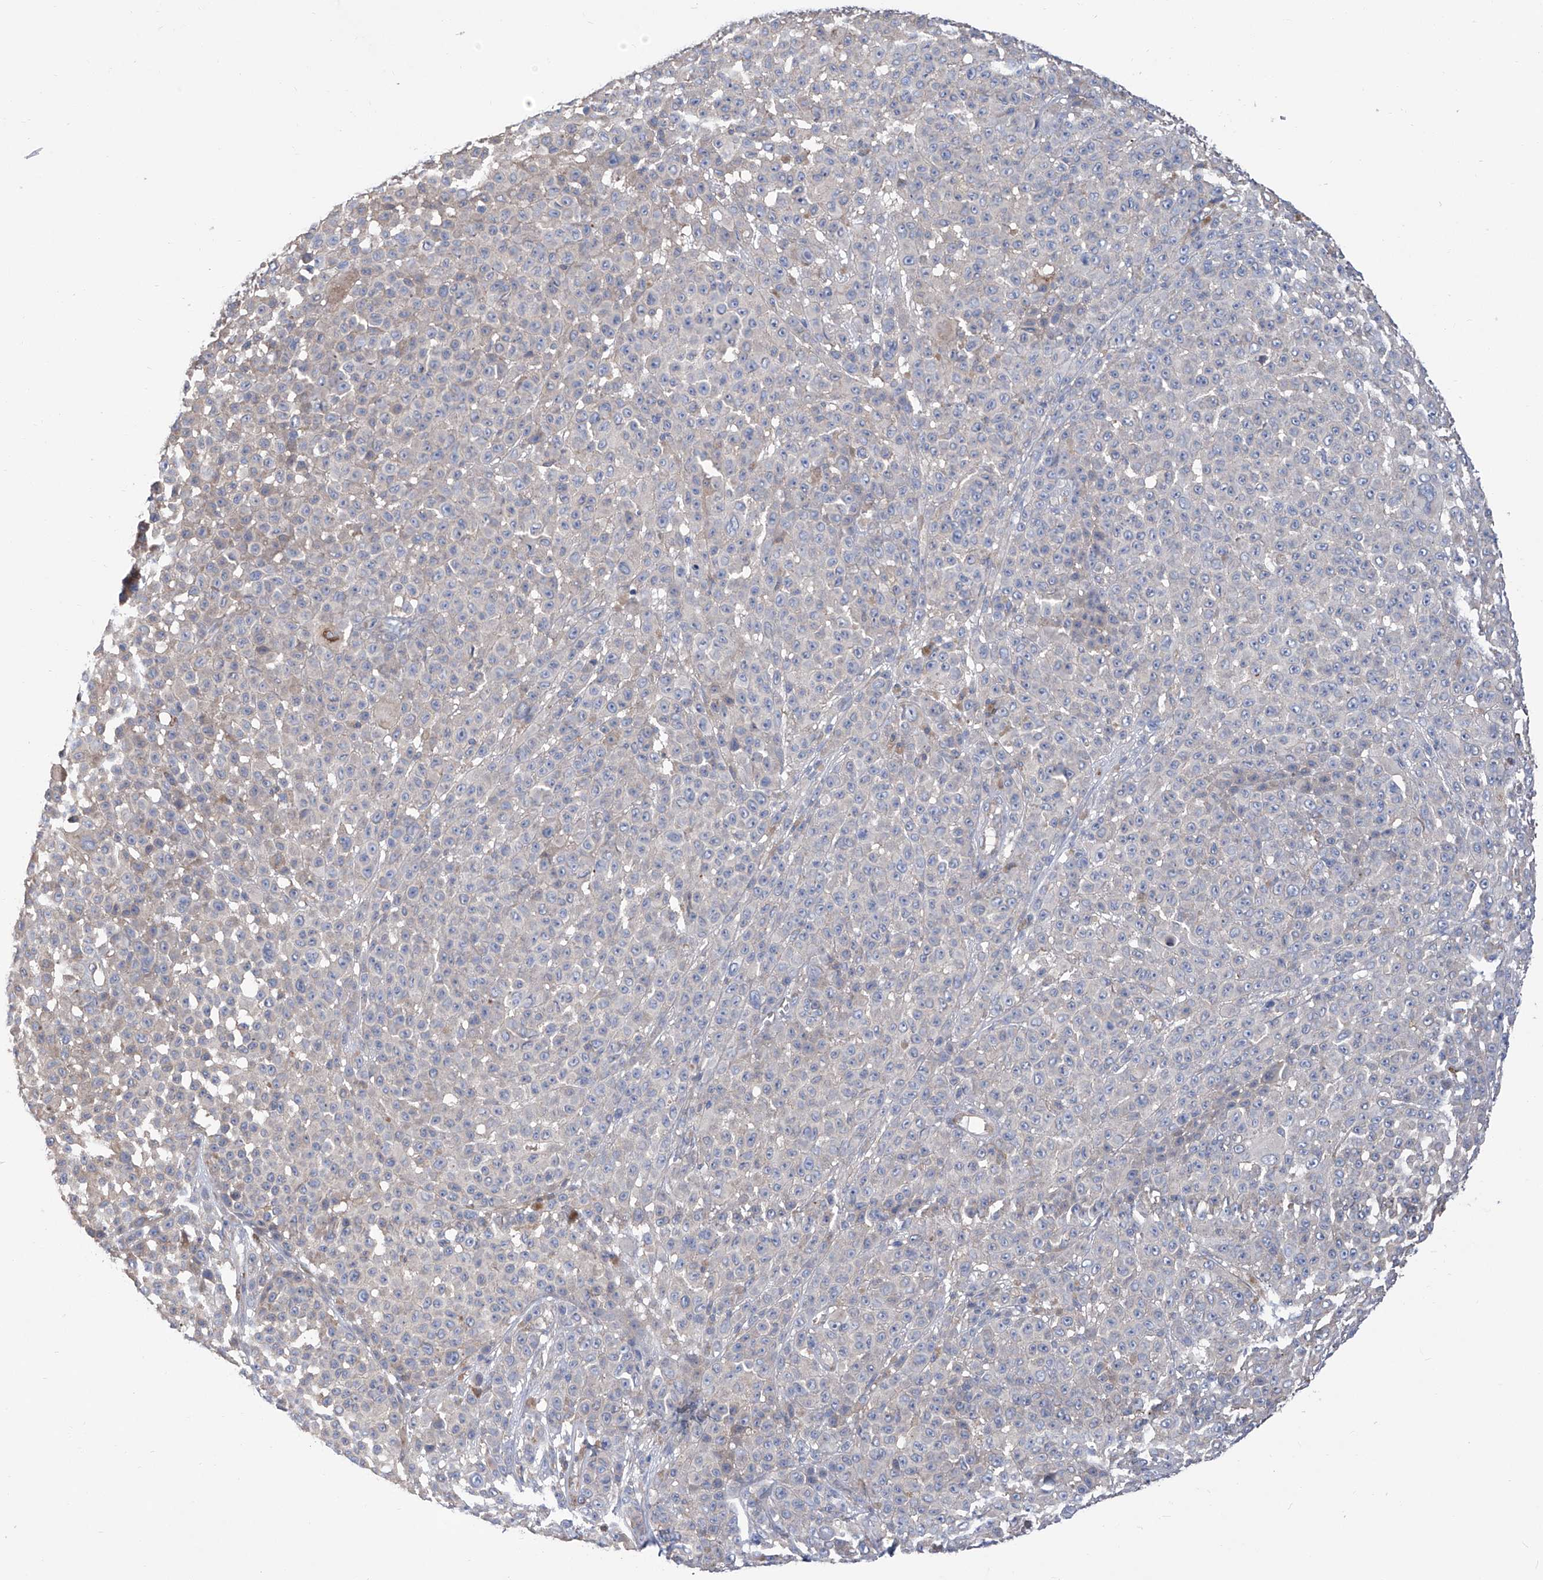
{"staining": {"intensity": "negative", "quantity": "none", "location": "none"}, "tissue": "melanoma", "cell_type": "Tumor cells", "image_type": "cancer", "snomed": [{"axis": "morphology", "description": "Malignant melanoma, NOS"}, {"axis": "topography", "description": "Skin"}], "caption": "DAB (3,3'-diaminobenzidine) immunohistochemical staining of melanoma reveals no significant staining in tumor cells.", "gene": "SMS", "patient": {"sex": "female", "age": 94}}